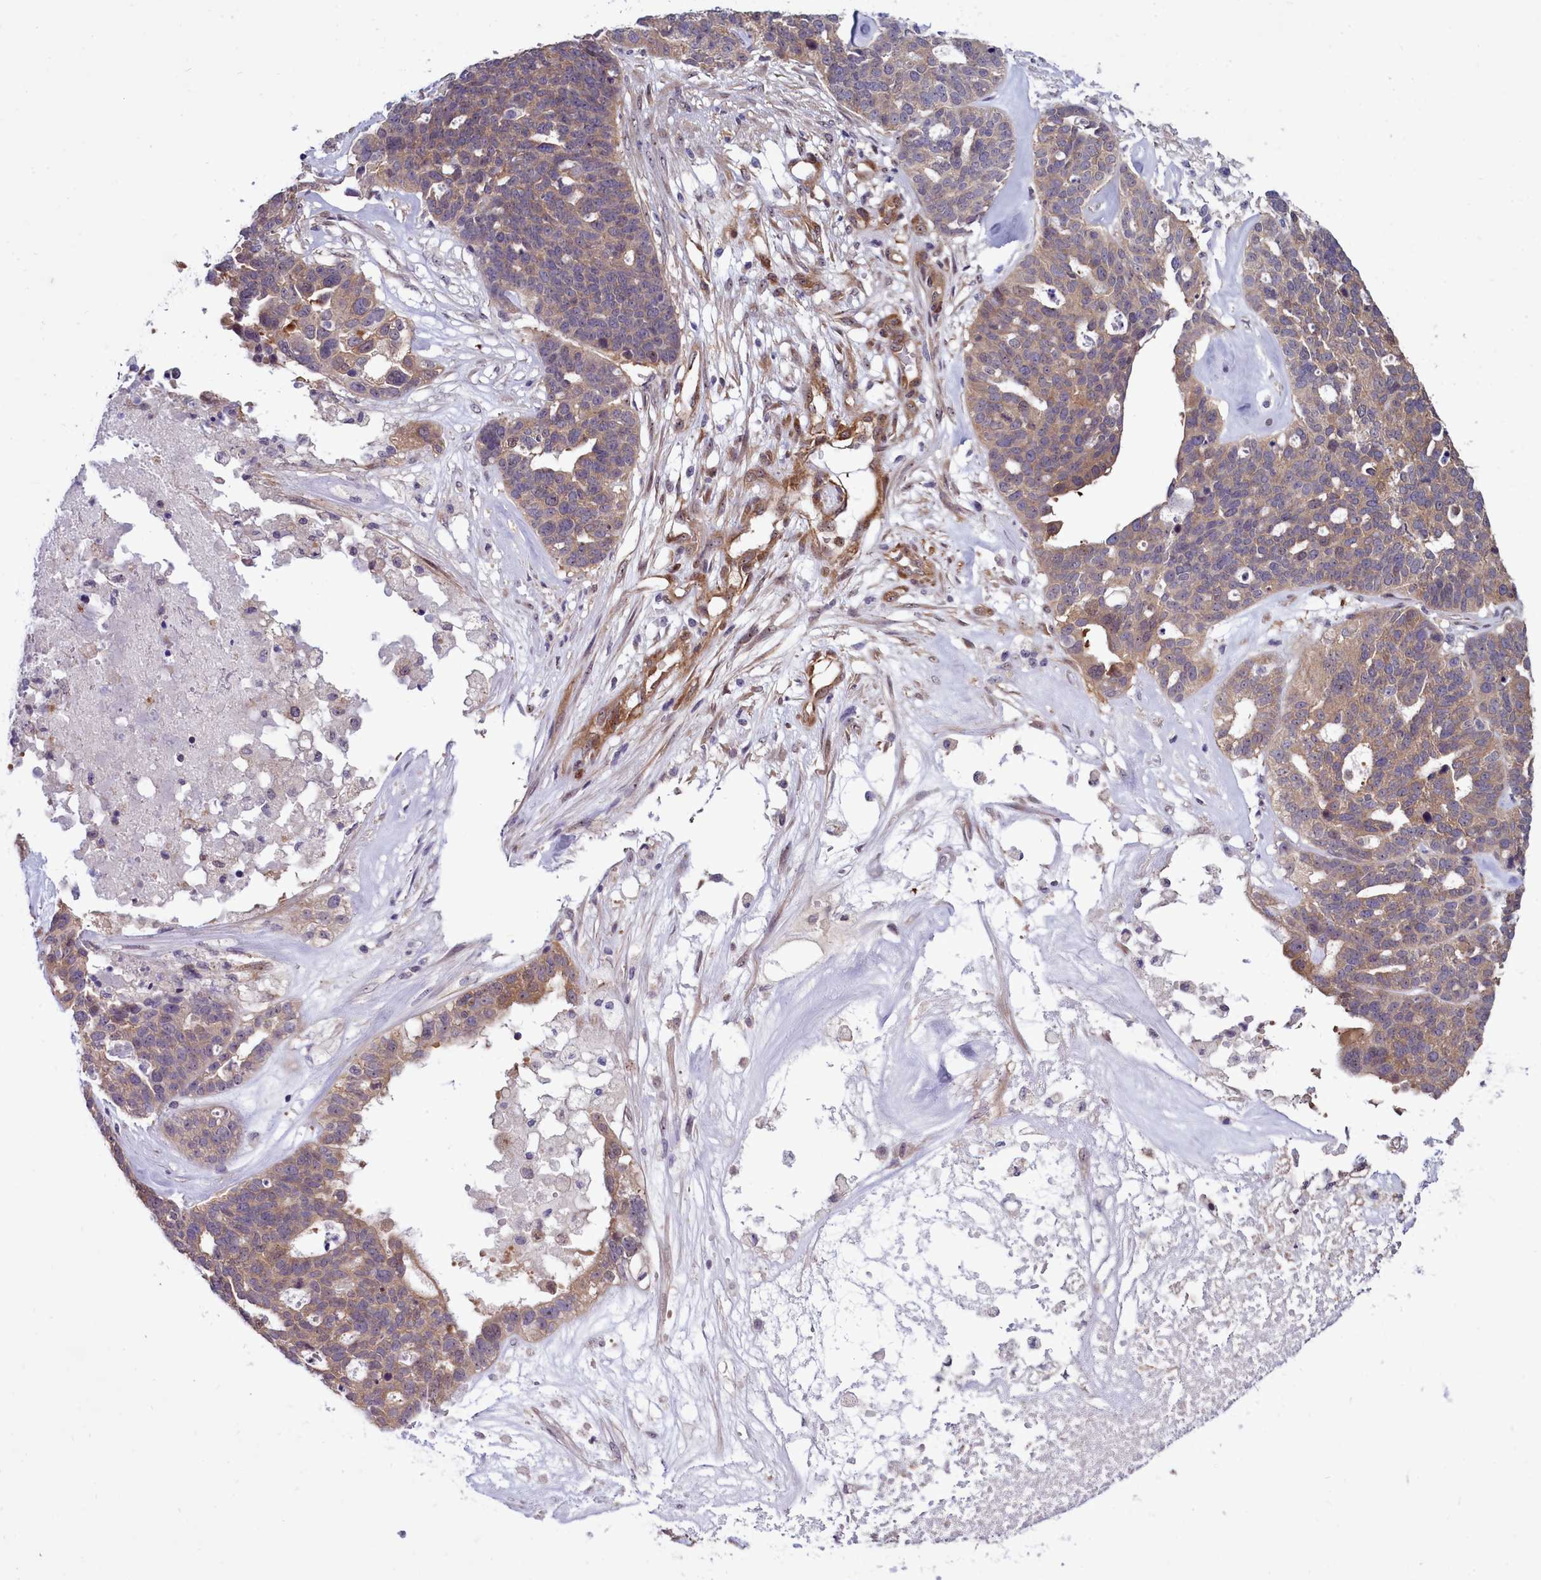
{"staining": {"intensity": "weak", "quantity": "25%-75%", "location": "cytoplasmic/membranous"}, "tissue": "ovarian cancer", "cell_type": "Tumor cells", "image_type": "cancer", "snomed": [{"axis": "morphology", "description": "Cystadenocarcinoma, serous, NOS"}, {"axis": "topography", "description": "Ovary"}], "caption": "Ovarian serous cystadenocarcinoma tissue demonstrates weak cytoplasmic/membranous expression in about 25%-75% of tumor cells", "gene": "BCAR1", "patient": {"sex": "female", "age": 59}}